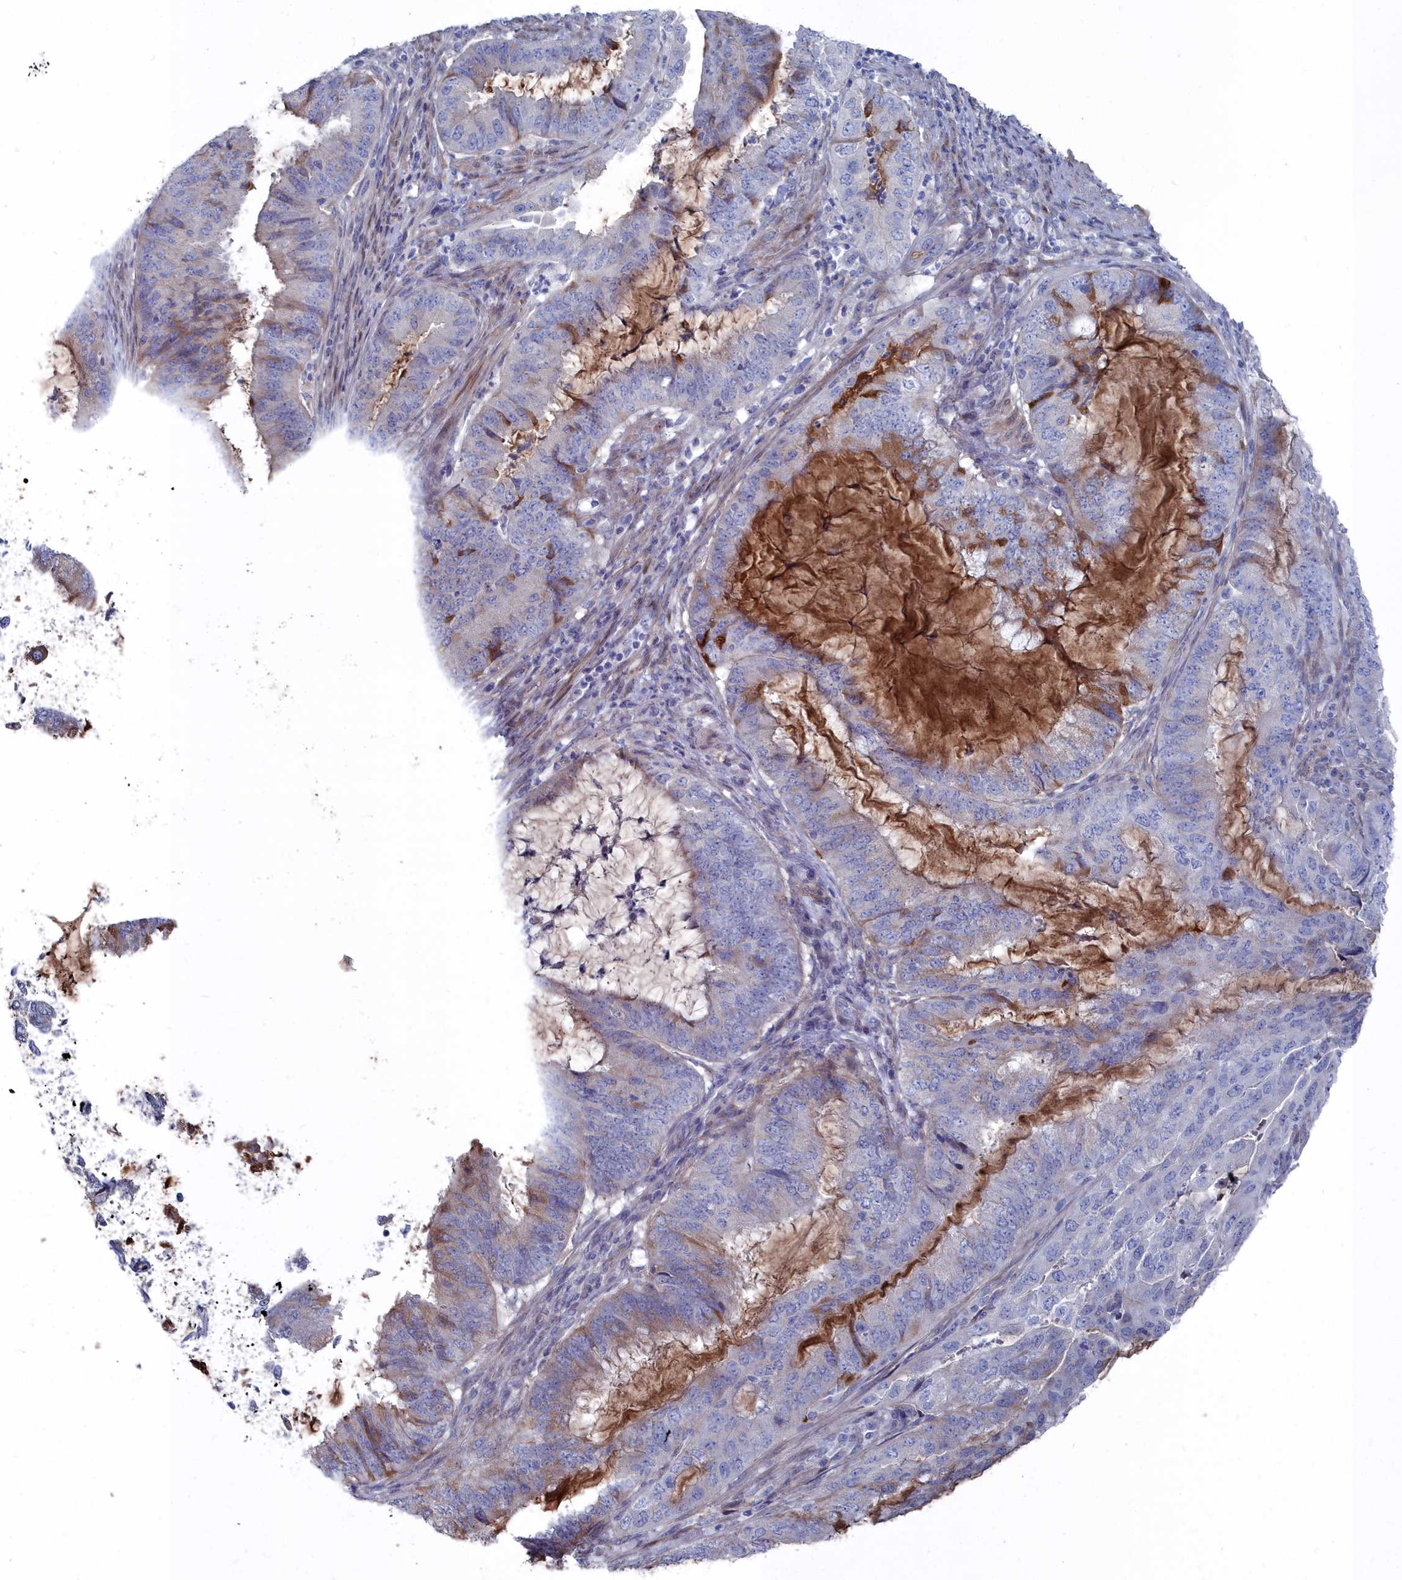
{"staining": {"intensity": "weak", "quantity": "<25%", "location": "cytoplasmic/membranous"}, "tissue": "endometrial cancer", "cell_type": "Tumor cells", "image_type": "cancer", "snomed": [{"axis": "morphology", "description": "Adenocarcinoma, NOS"}, {"axis": "topography", "description": "Endometrium"}], "caption": "Immunohistochemistry of human endometrial cancer (adenocarcinoma) shows no expression in tumor cells.", "gene": "SHISAL2A", "patient": {"sex": "female", "age": 51}}